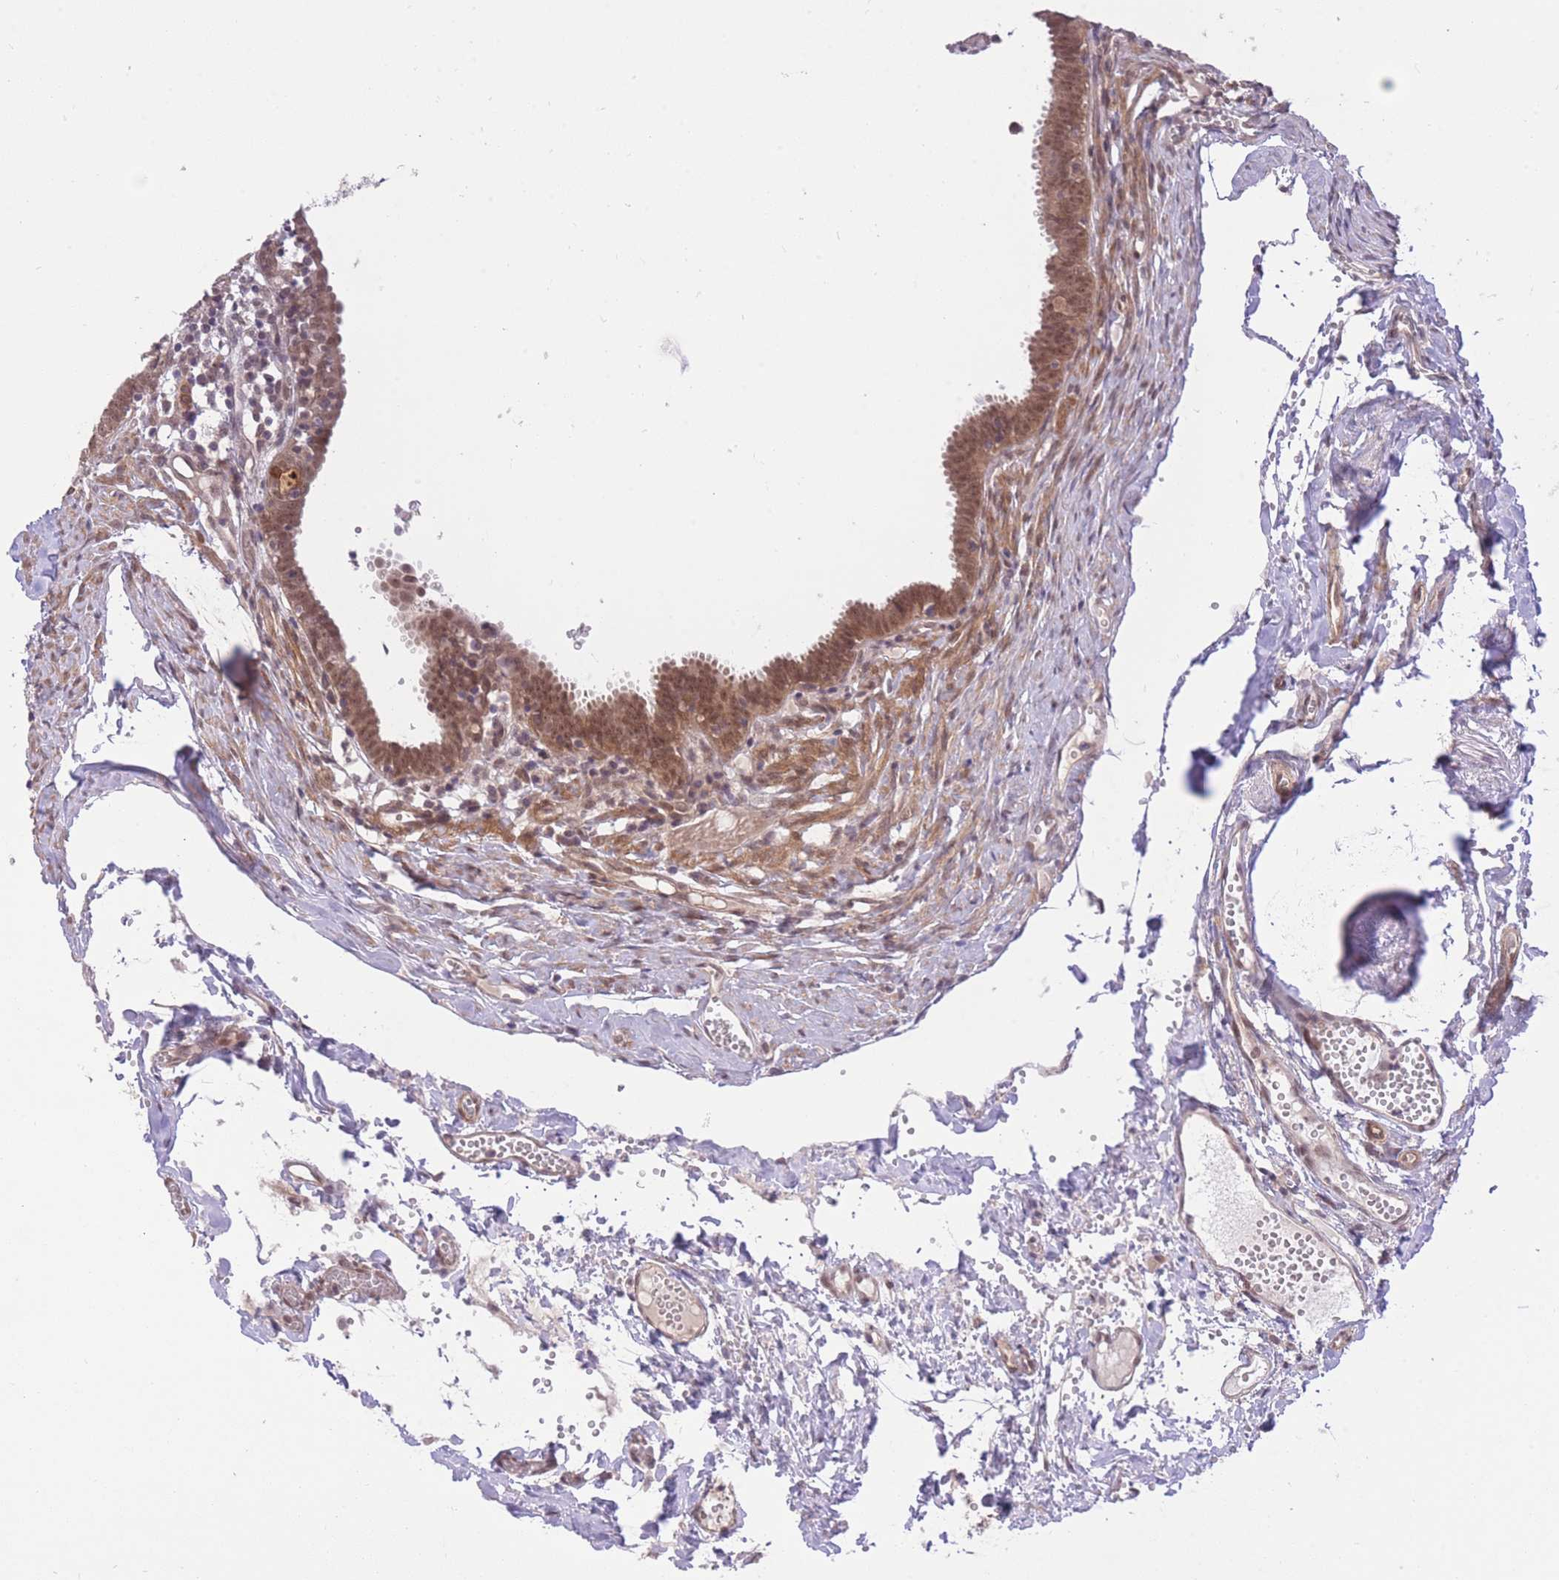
{"staining": {"intensity": "moderate", "quantity": ">75%", "location": "cytoplasmic/membranous,nuclear"}, "tissue": "fallopian tube", "cell_type": "Glandular cells", "image_type": "normal", "snomed": [{"axis": "morphology", "description": "Normal tissue, NOS"}, {"axis": "morphology", "description": "Carcinoma, NOS"}, {"axis": "topography", "description": "Fallopian tube"}, {"axis": "topography", "description": "Ovary"}], "caption": "Brown immunohistochemical staining in normal human fallopian tube exhibits moderate cytoplasmic/membranous,nuclear expression in approximately >75% of glandular cells.", "gene": "ELOA2", "patient": {"sex": "female", "age": 59}}